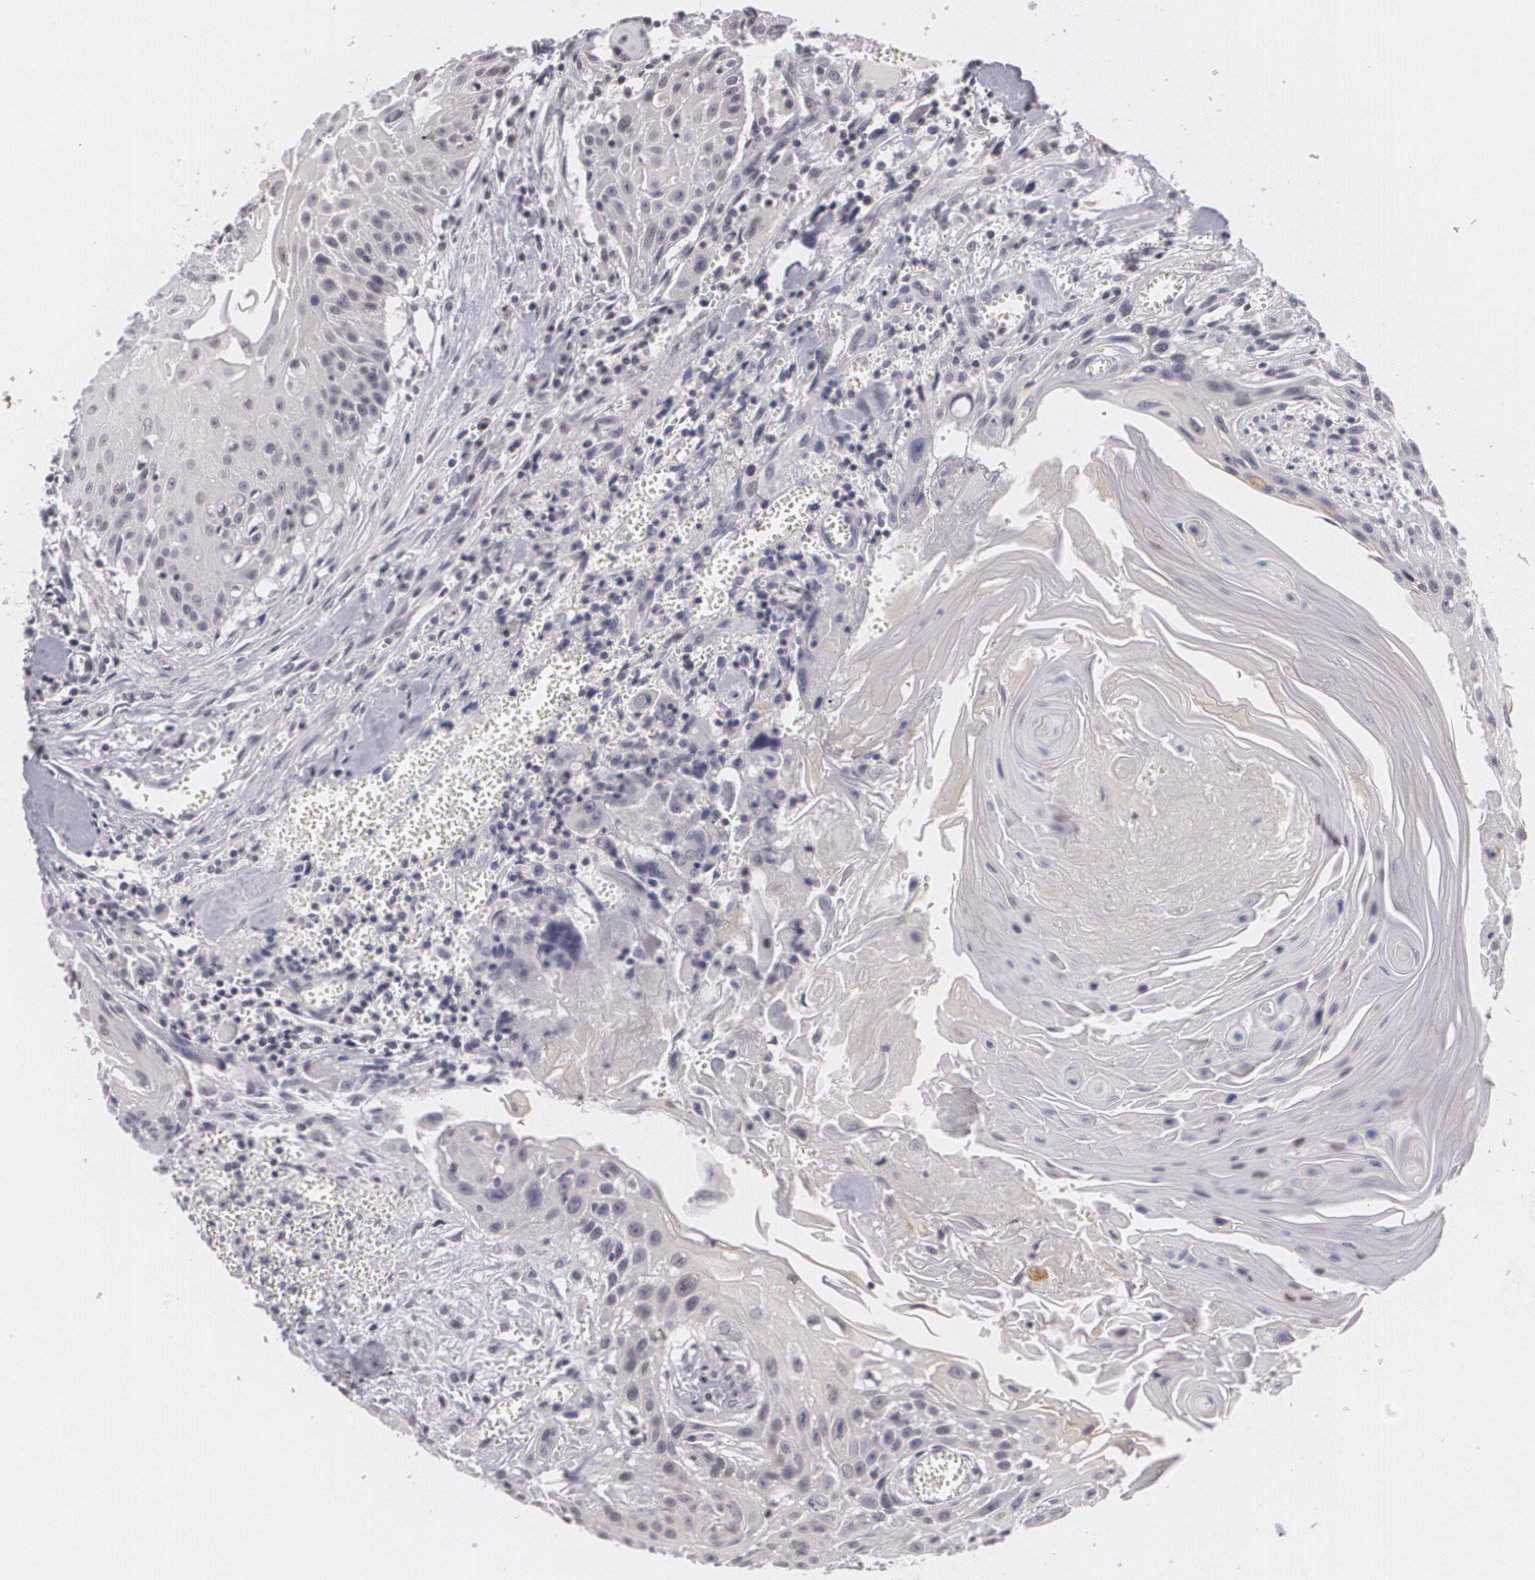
{"staining": {"intensity": "negative", "quantity": "none", "location": "none"}, "tissue": "head and neck cancer", "cell_type": "Tumor cells", "image_type": "cancer", "snomed": [{"axis": "morphology", "description": "Squamous cell carcinoma, NOS"}, {"axis": "morphology", "description": "Squamous cell carcinoma, metastatic, NOS"}, {"axis": "topography", "description": "Lymph node"}, {"axis": "topography", "description": "Salivary gland"}, {"axis": "topography", "description": "Head-Neck"}], "caption": "Protein analysis of head and neck squamous cell carcinoma reveals no significant staining in tumor cells.", "gene": "MUC1", "patient": {"sex": "female", "age": 74}}